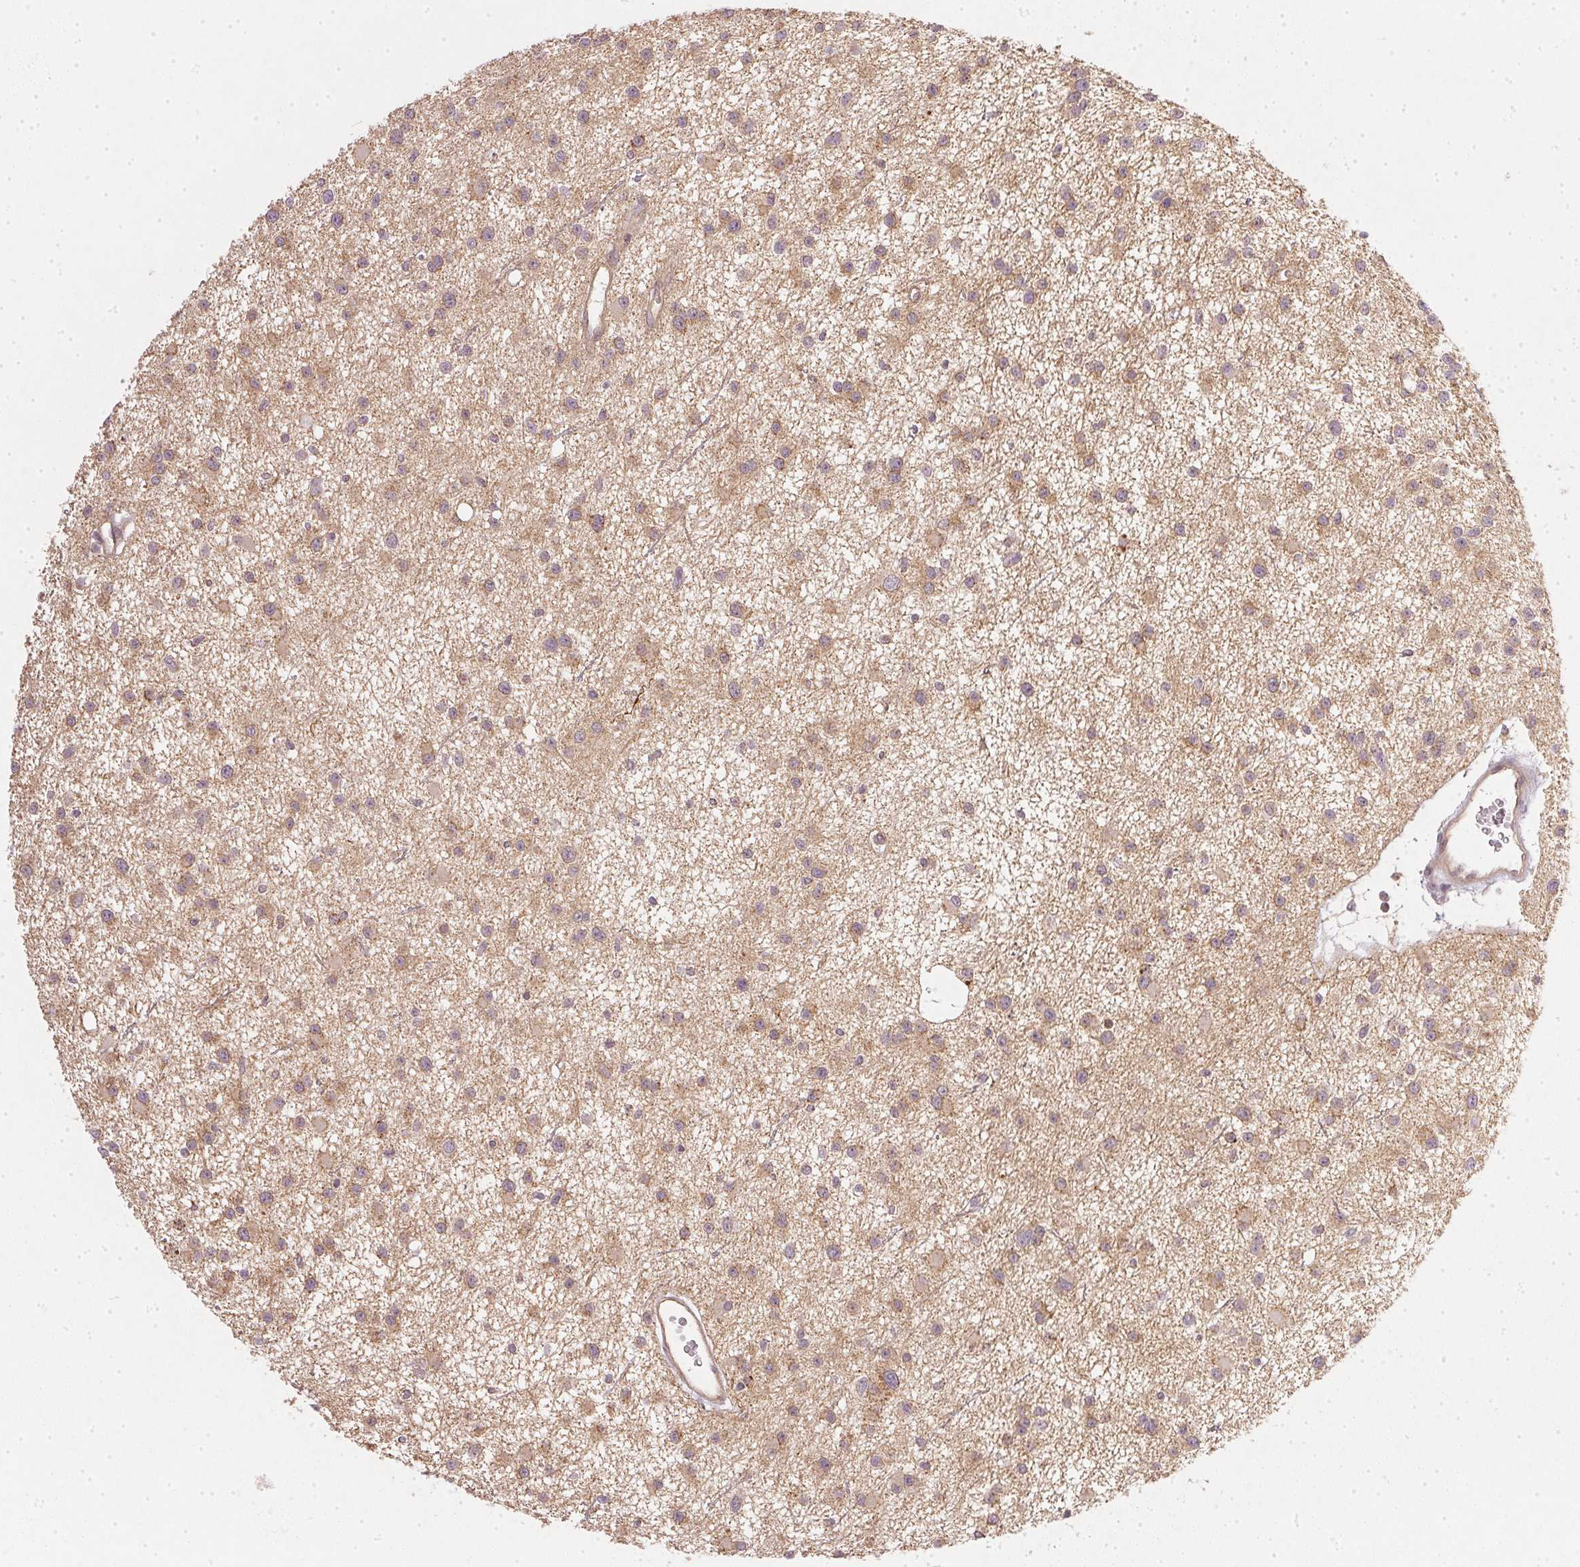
{"staining": {"intensity": "weak", "quantity": ">75%", "location": "cytoplasmic/membranous"}, "tissue": "glioma", "cell_type": "Tumor cells", "image_type": "cancer", "snomed": [{"axis": "morphology", "description": "Glioma, malignant, Low grade"}, {"axis": "topography", "description": "Brain"}], "caption": "A low amount of weak cytoplasmic/membranous staining is appreciated in approximately >75% of tumor cells in glioma tissue.", "gene": "NADK2", "patient": {"sex": "male", "age": 43}}